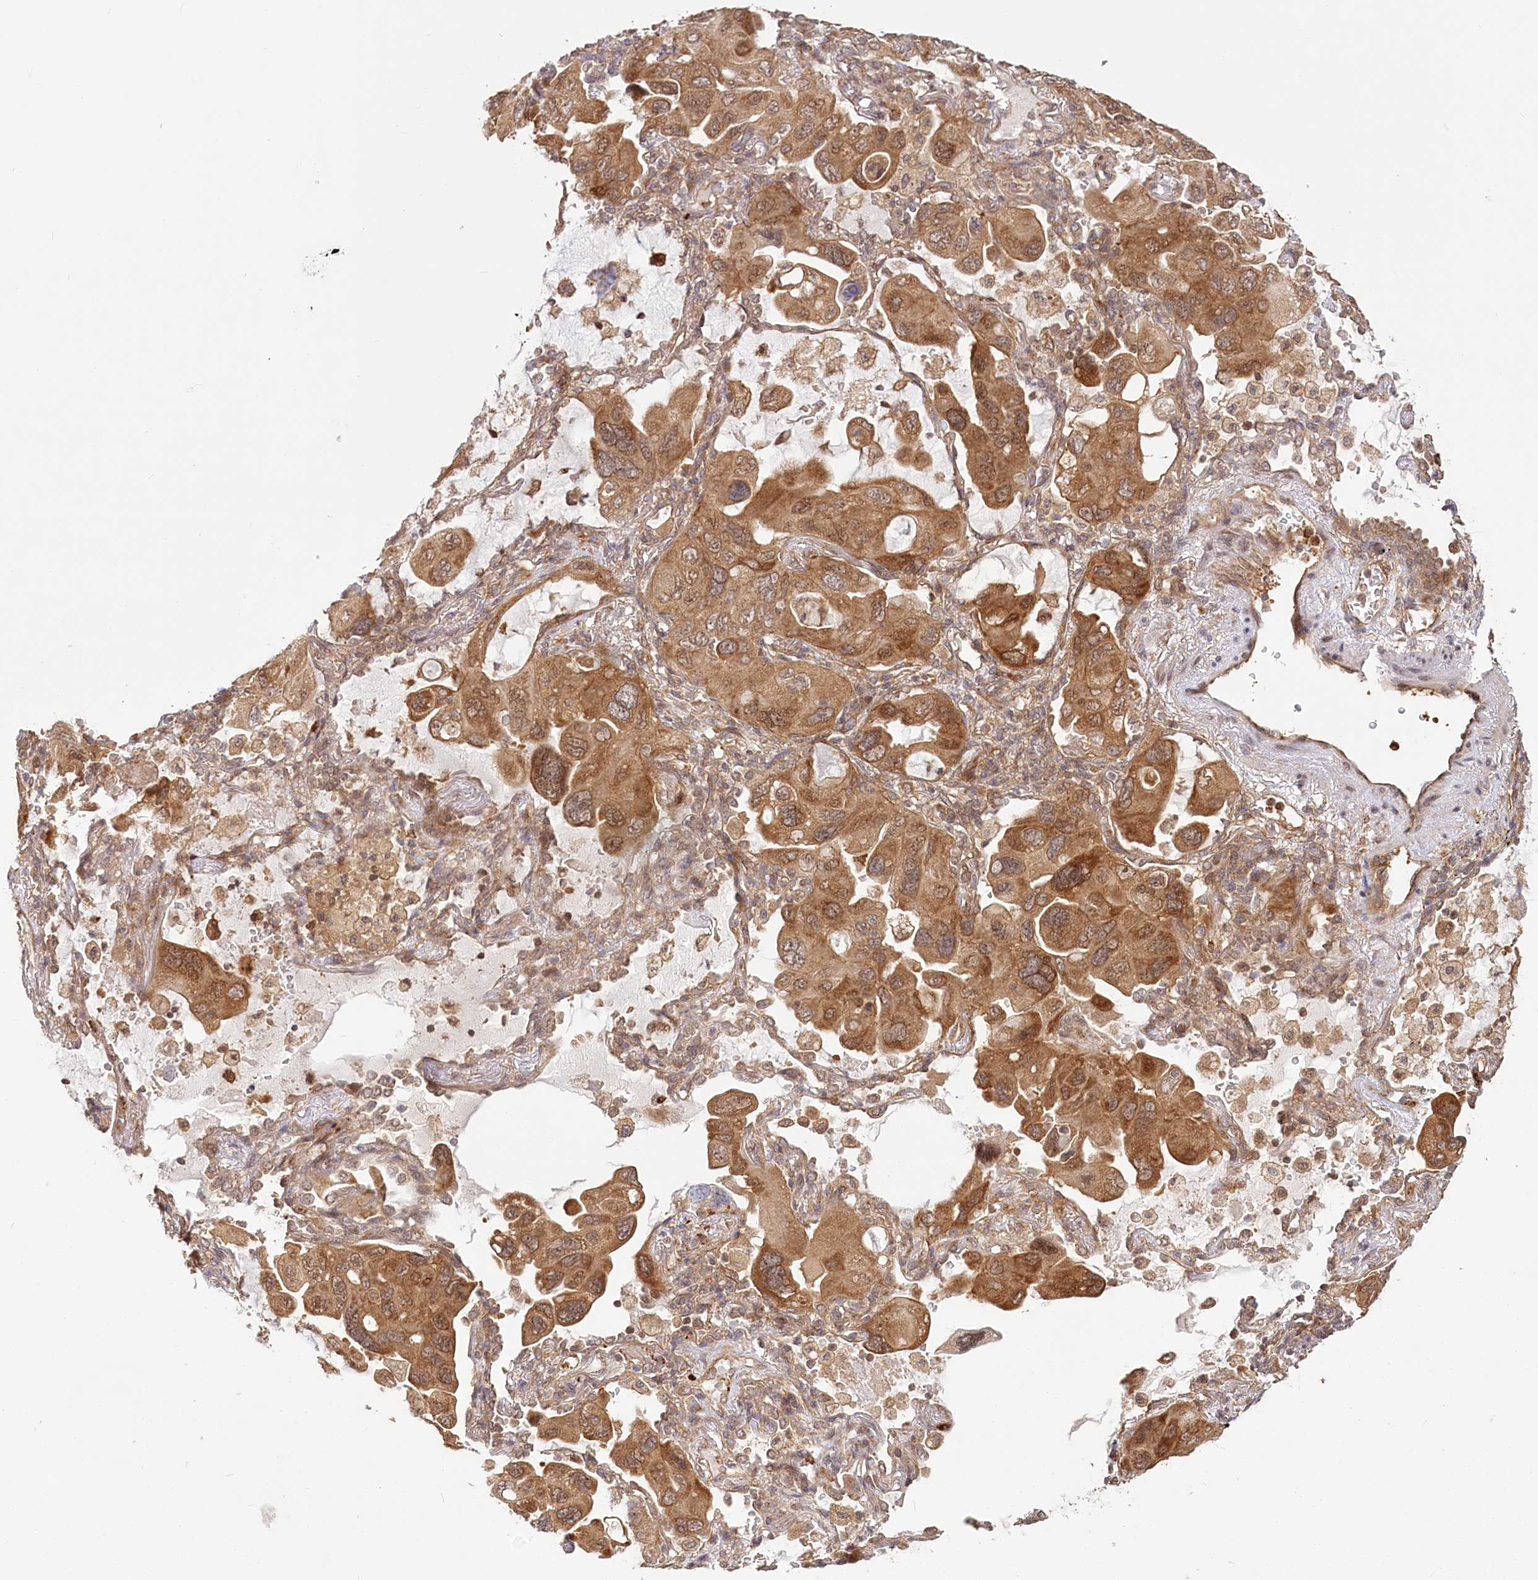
{"staining": {"intensity": "strong", "quantity": ">75%", "location": "cytoplasmic/membranous,nuclear"}, "tissue": "lung cancer", "cell_type": "Tumor cells", "image_type": "cancer", "snomed": [{"axis": "morphology", "description": "Squamous cell carcinoma, NOS"}, {"axis": "topography", "description": "Lung"}], "caption": "Human lung cancer stained with a brown dye reveals strong cytoplasmic/membranous and nuclear positive expression in approximately >75% of tumor cells.", "gene": "CEP70", "patient": {"sex": "female", "age": 73}}